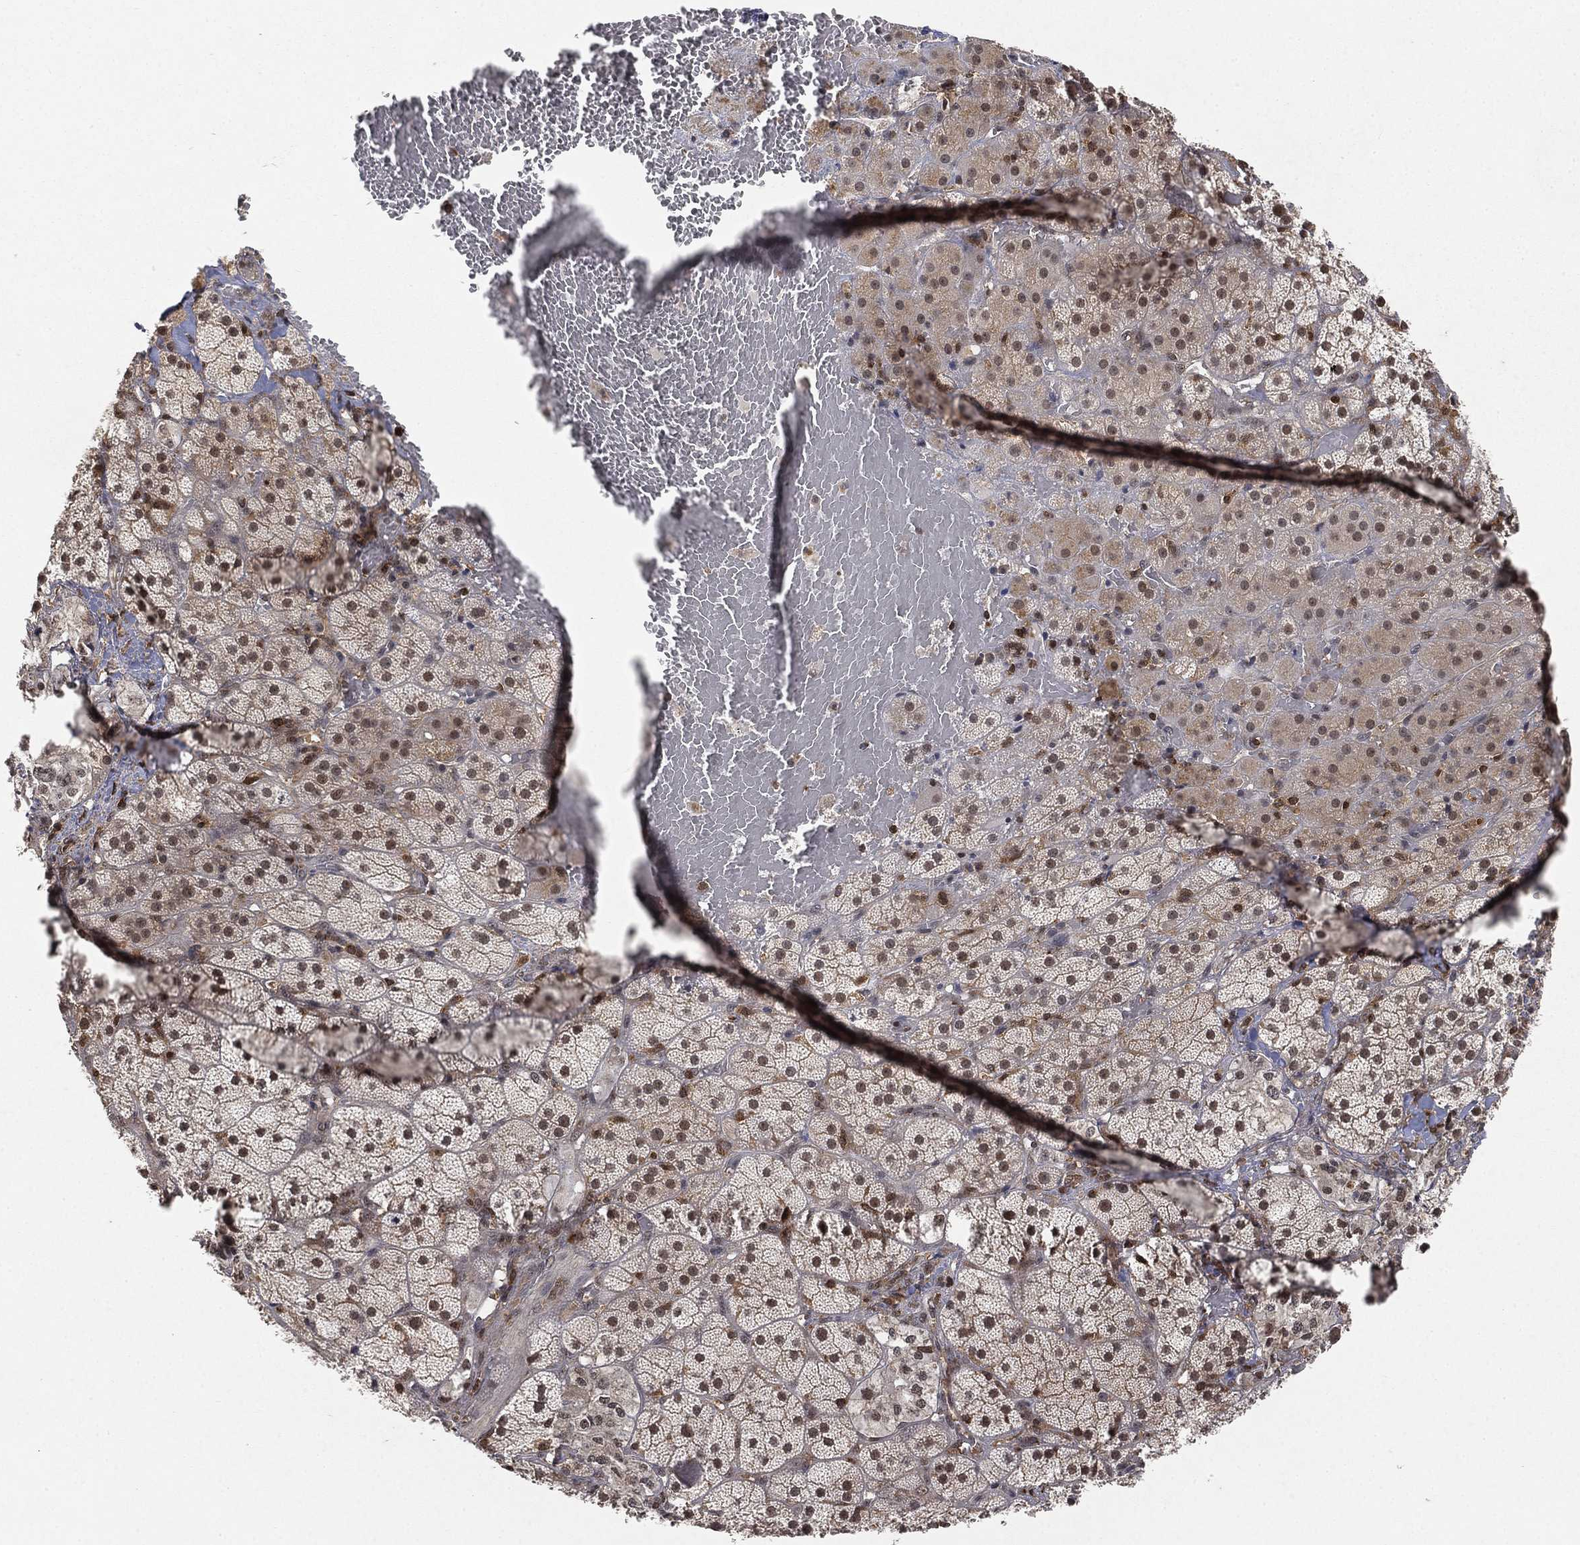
{"staining": {"intensity": "moderate", "quantity": "<25%", "location": "nuclear"}, "tissue": "adrenal gland", "cell_type": "Glandular cells", "image_type": "normal", "snomed": [{"axis": "morphology", "description": "Normal tissue, NOS"}, {"axis": "topography", "description": "Adrenal gland"}], "caption": "Adrenal gland stained with DAB IHC shows low levels of moderate nuclear expression in approximately <25% of glandular cells. (DAB IHC with brightfield microscopy, high magnification).", "gene": "WDR26", "patient": {"sex": "male", "age": 57}}